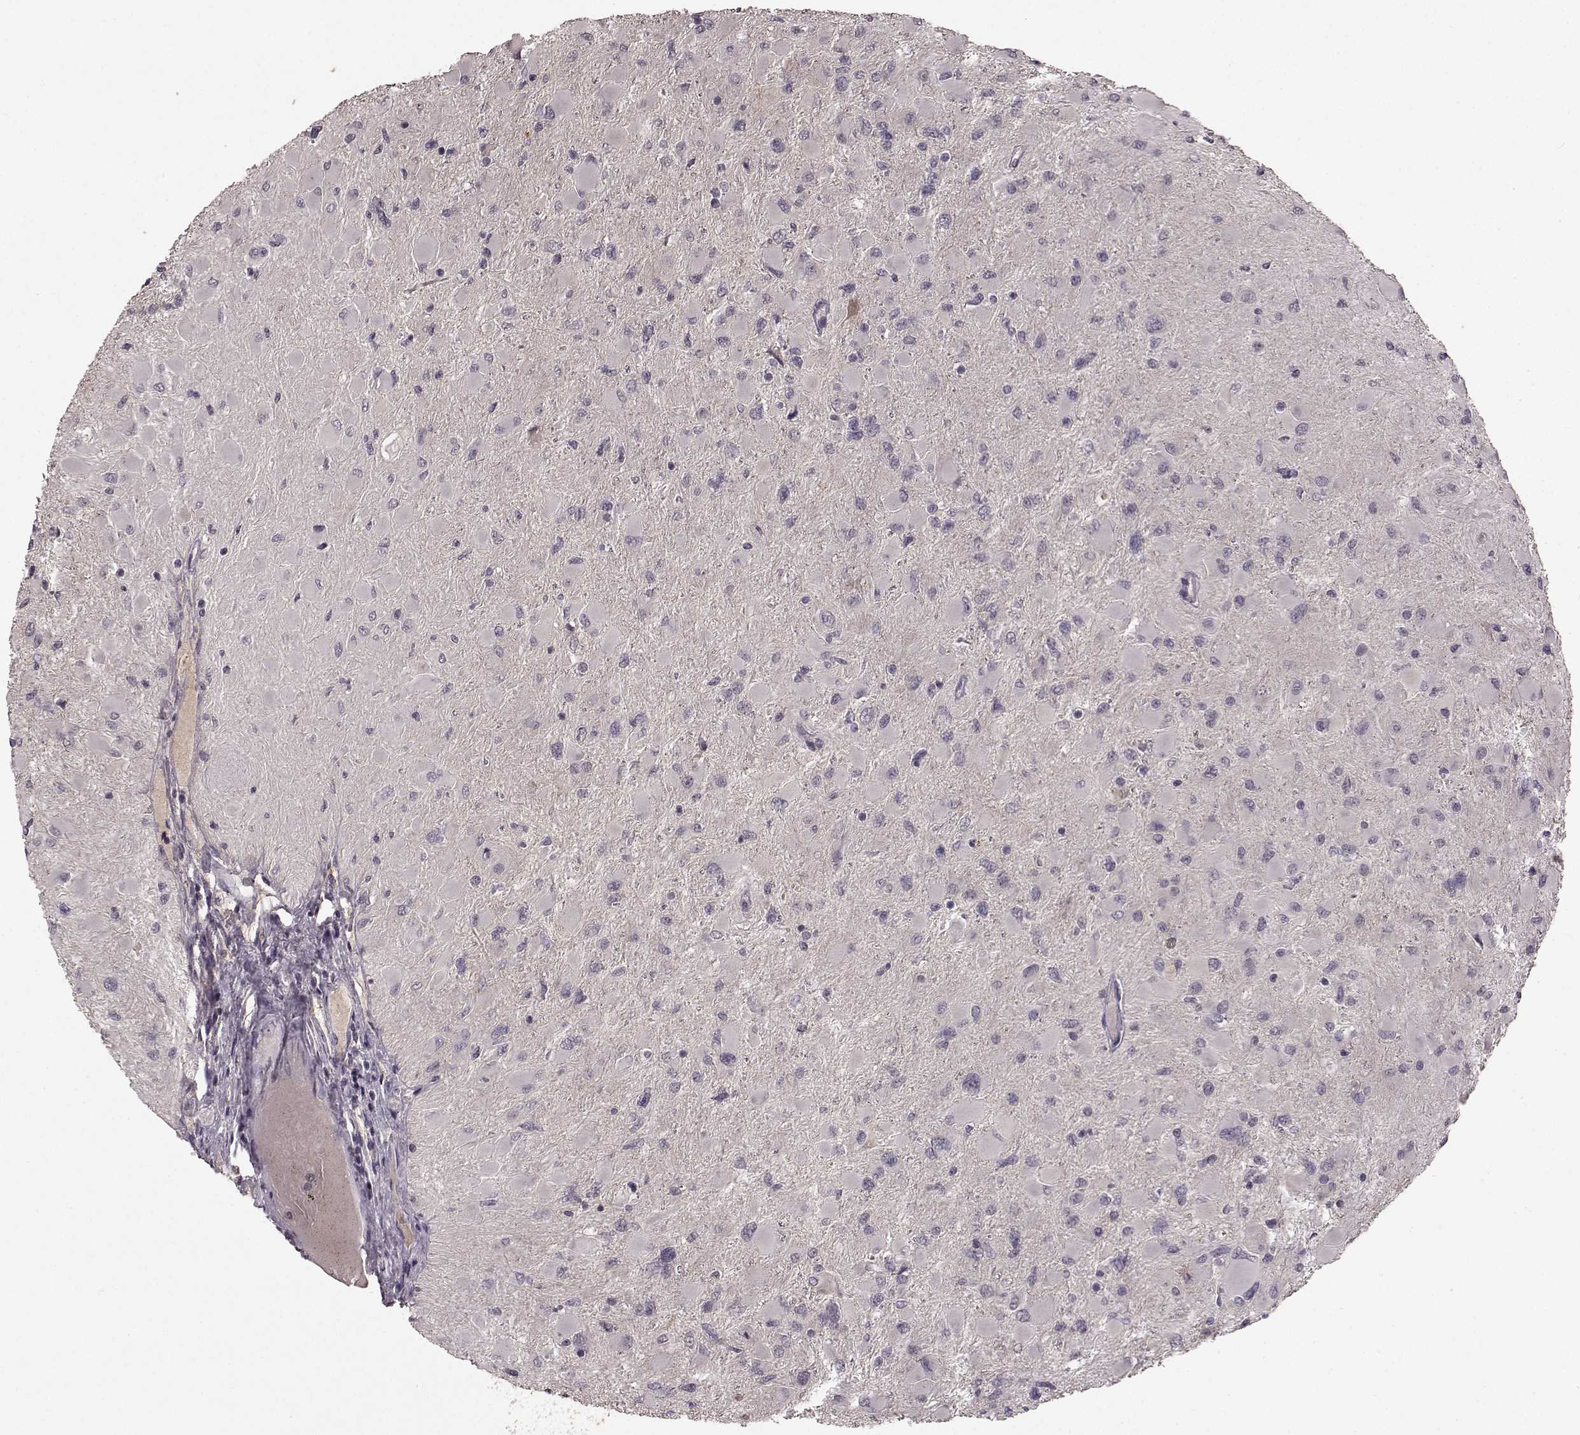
{"staining": {"intensity": "negative", "quantity": "none", "location": "none"}, "tissue": "glioma", "cell_type": "Tumor cells", "image_type": "cancer", "snomed": [{"axis": "morphology", "description": "Glioma, malignant, High grade"}, {"axis": "topography", "description": "Cerebral cortex"}], "caption": "A high-resolution histopathology image shows immunohistochemistry (IHC) staining of high-grade glioma (malignant), which reveals no significant expression in tumor cells.", "gene": "SLC22A18", "patient": {"sex": "female", "age": 36}}